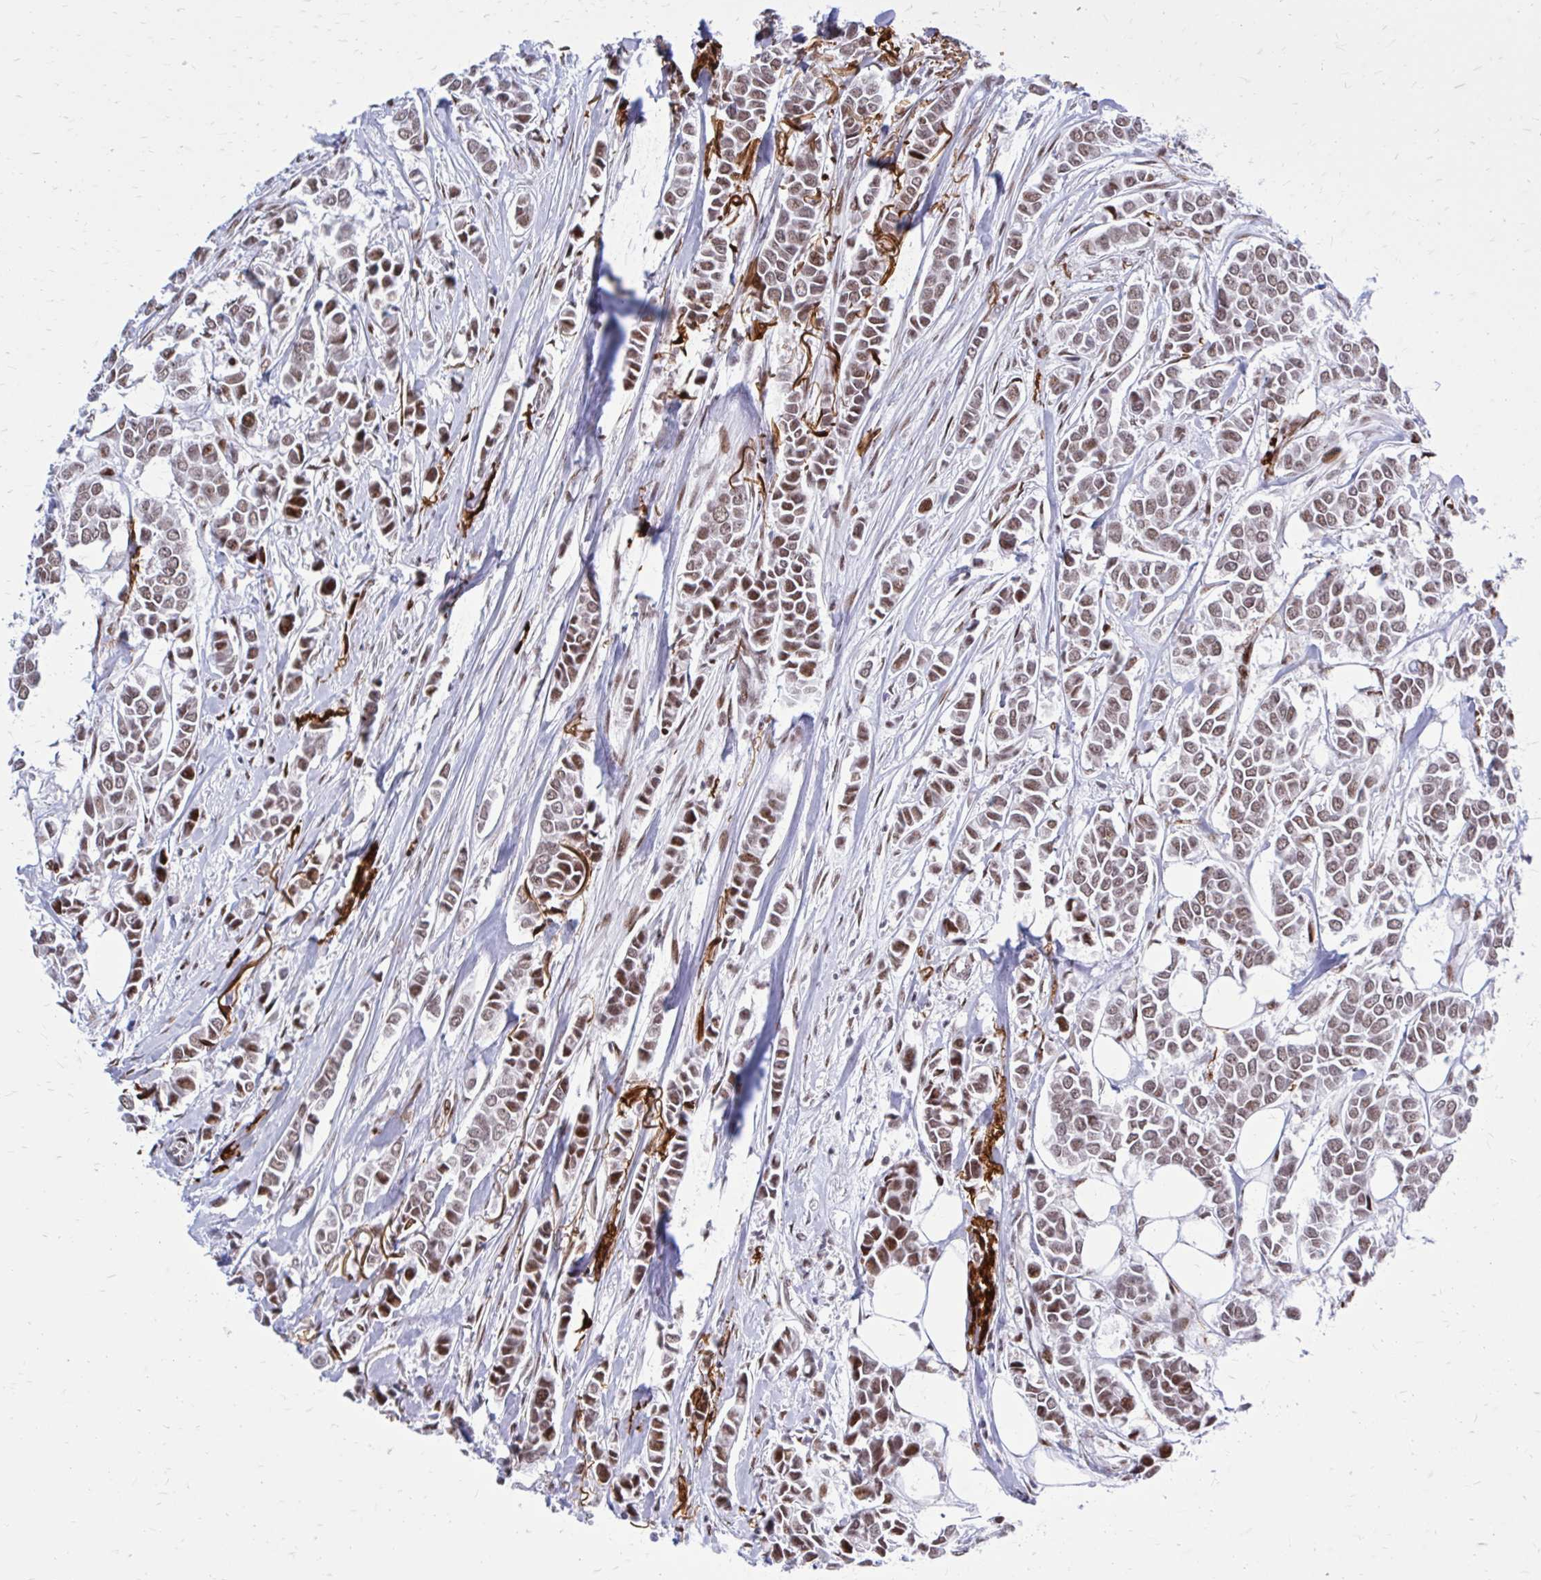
{"staining": {"intensity": "moderate", "quantity": ">75%", "location": "nuclear"}, "tissue": "breast cancer", "cell_type": "Tumor cells", "image_type": "cancer", "snomed": [{"axis": "morphology", "description": "Duct carcinoma"}, {"axis": "topography", "description": "Breast"}], "caption": "Breast intraductal carcinoma was stained to show a protein in brown. There is medium levels of moderate nuclear staining in about >75% of tumor cells. (DAB IHC, brown staining for protein, blue staining for nuclei).", "gene": "PSME4", "patient": {"sex": "female", "age": 84}}